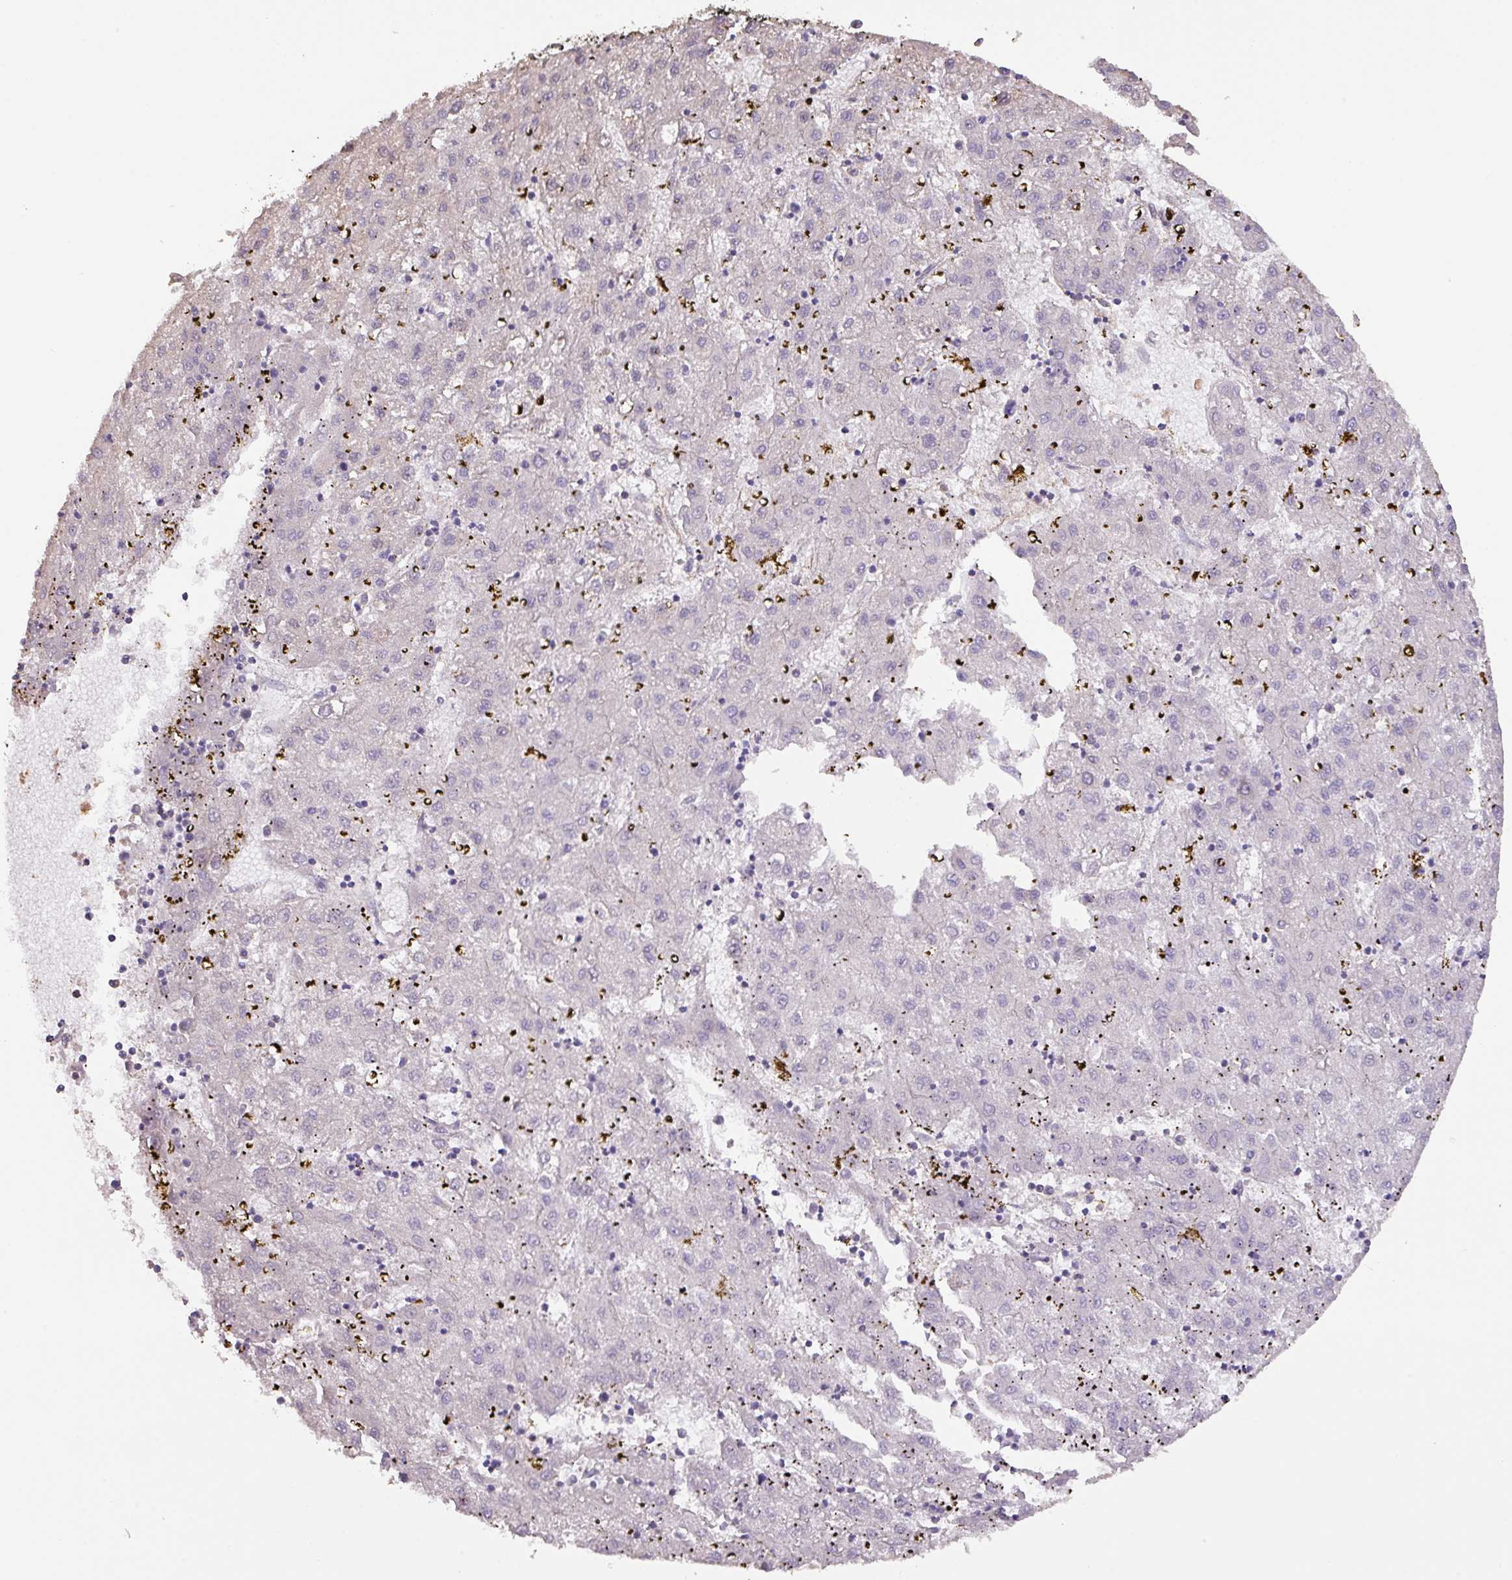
{"staining": {"intensity": "negative", "quantity": "none", "location": "none"}, "tissue": "liver cancer", "cell_type": "Tumor cells", "image_type": "cancer", "snomed": [{"axis": "morphology", "description": "Carcinoma, Hepatocellular, NOS"}, {"axis": "topography", "description": "Liver"}], "caption": "A histopathology image of liver cancer (hepatocellular carcinoma) stained for a protein displays no brown staining in tumor cells. (DAB (3,3'-diaminobenzidine) IHC with hematoxylin counter stain).", "gene": "CALML4", "patient": {"sex": "male", "age": 72}}